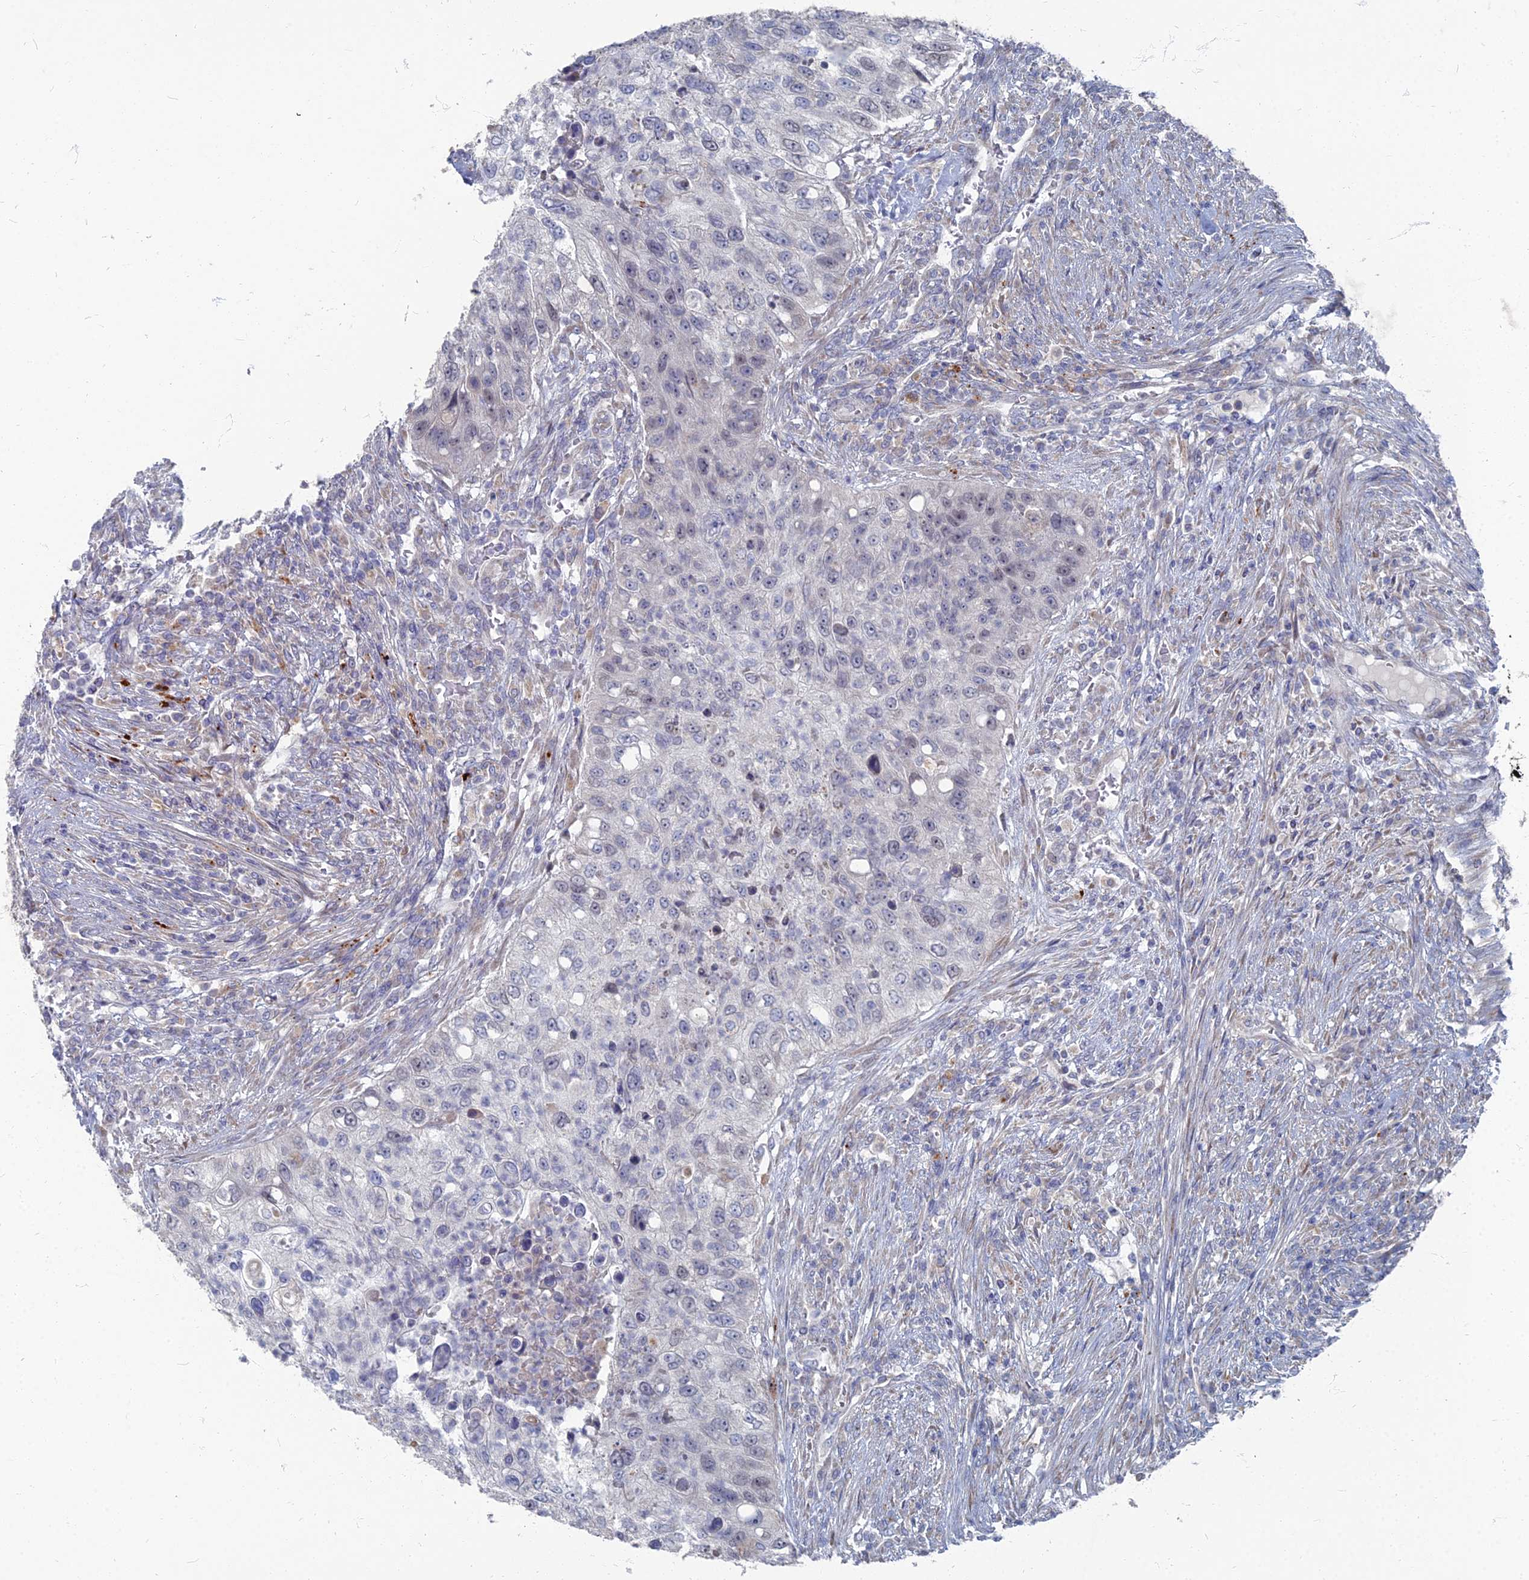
{"staining": {"intensity": "negative", "quantity": "none", "location": "none"}, "tissue": "urothelial cancer", "cell_type": "Tumor cells", "image_type": "cancer", "snomed": [{"axis": "morphology", "description": "Urothelial carcinoma, High grade"}, {"axis": "topography", "description": "Urinary bladder"}], "caption": "A high-resolution photomicrograph shows immunohistochemistry (IHC) staining of urothelial cancer, which displays no significant positivity in tumor cells.", "gene": "TMEM128", "patient": {"sex": "female", "age": 60}}